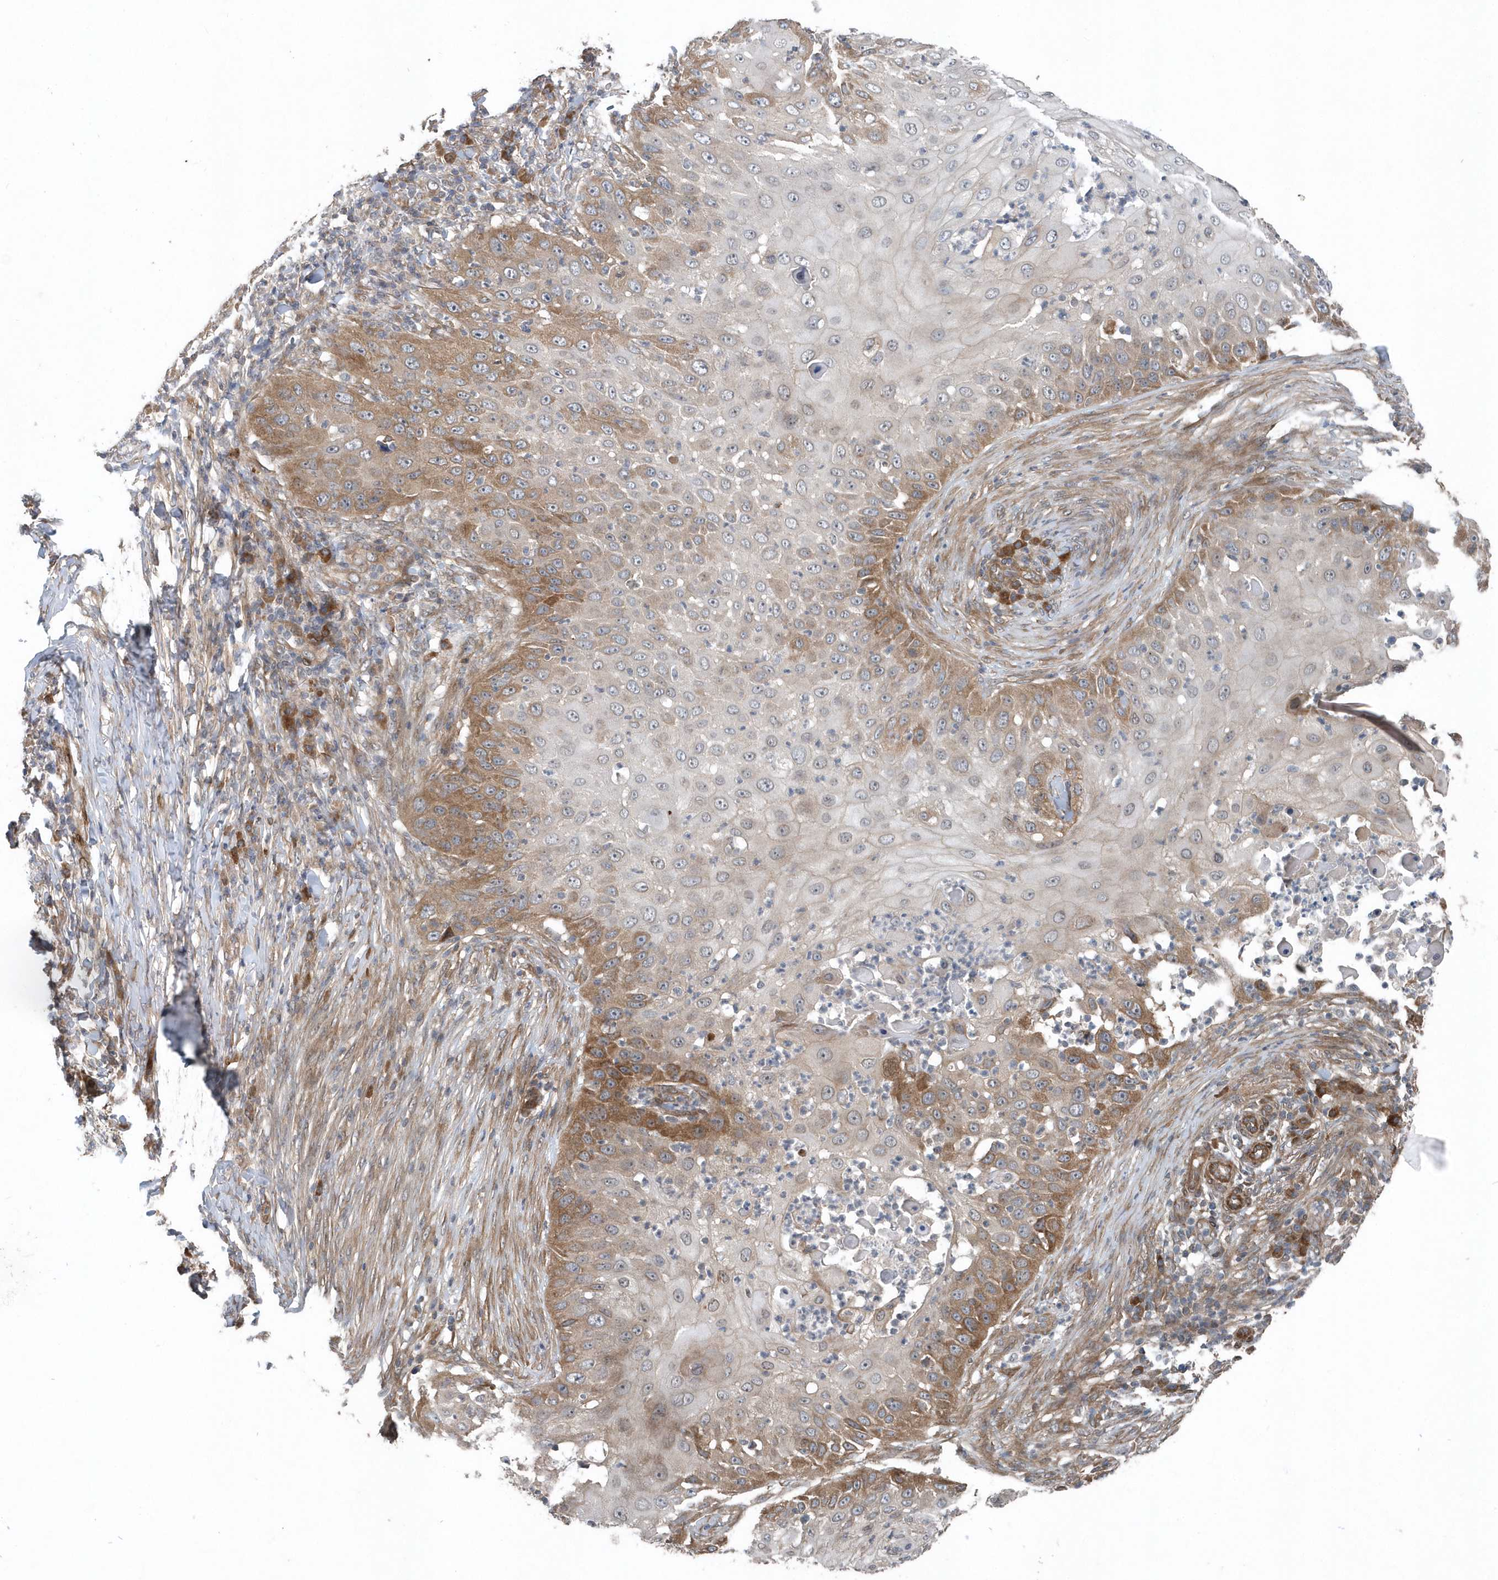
{"staining": {"intensity": "moderate", "quantity": "<25%", "location": "cytoplasmic/membranous"}, "tissue": "skin cancer", "cell_type": "Tumor cells", "image_type": "cancer", "snomed": [{"axis": "morphology", "description": "Squamous cell carcinoma, NOS"}, {"axis": "topography", "description": "Skin"}], "caption": "Immunohistochemical staining of human squamous cell carcinoma (skin) reveals low levels of moderate cytoplasmic/membranous protein staining in approximately <25% of tumor cells. The protein of interest is stained brown, and the nuclei are stained in blue (DAB IHC with brightfield microscopy, high magnification).", "gene": "MCC", "patient": {"sex": "female", "age": 44}}